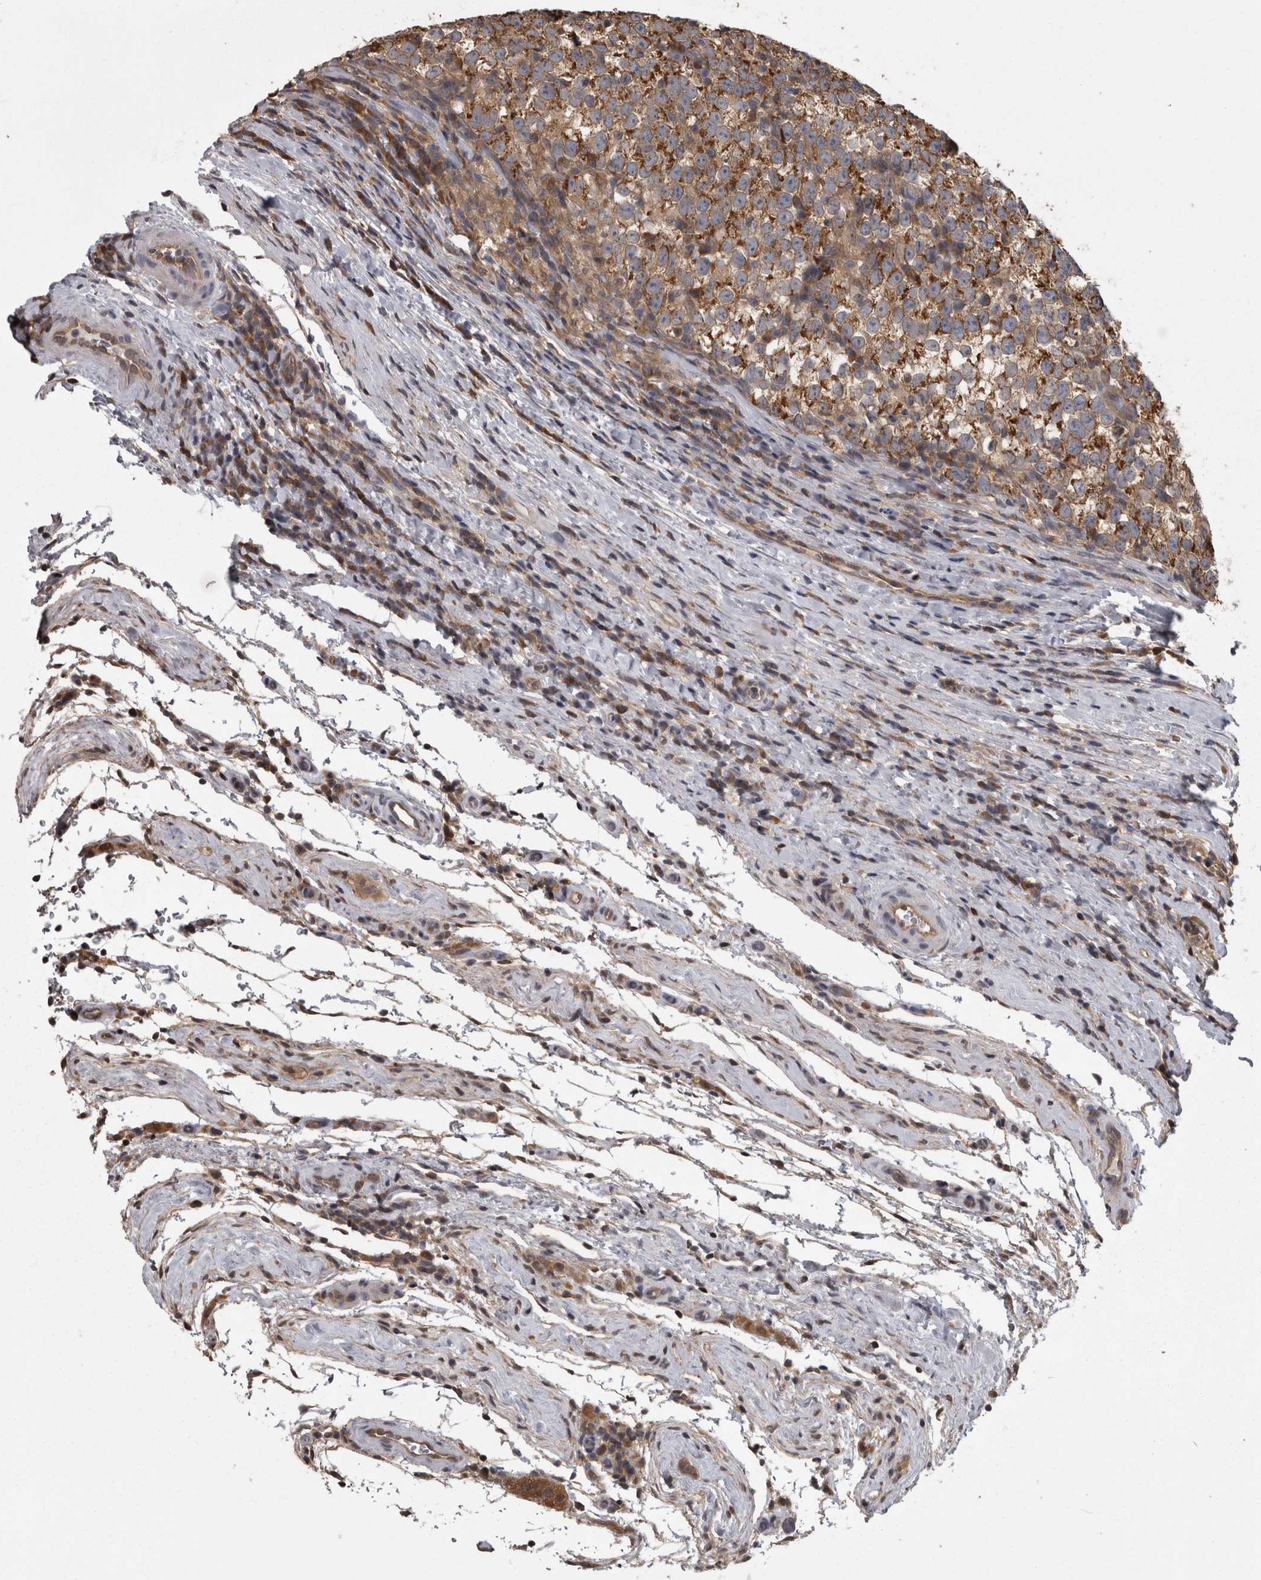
{"staining": {"intensity": "weak", "quantity": ">75%", "location": "cytoplasmic/membranous"}, "tissue": "testis cancer", "cell_type": "Tumor cells", "image_type": "cancer", "snomed": [{"axis": "morphology", "description": "Normal tissue, NOS"}, {"axis": "morphology", "description": "Seminoma, NOS"}, {"axis": "topography", "description": "Testis"}], "caption": "Immunohistochemistry (IHC) micrograph of neoplastic tissue: human testis cancer stained using IHC displays low levels of weak protein expression localized specifically in the cytoplasmic/membranous of tumor cells, appearing as a cytoplasmic/membranous brown color.", "gene": "APRT", "patient": {"sex": "male", "age": 43}}